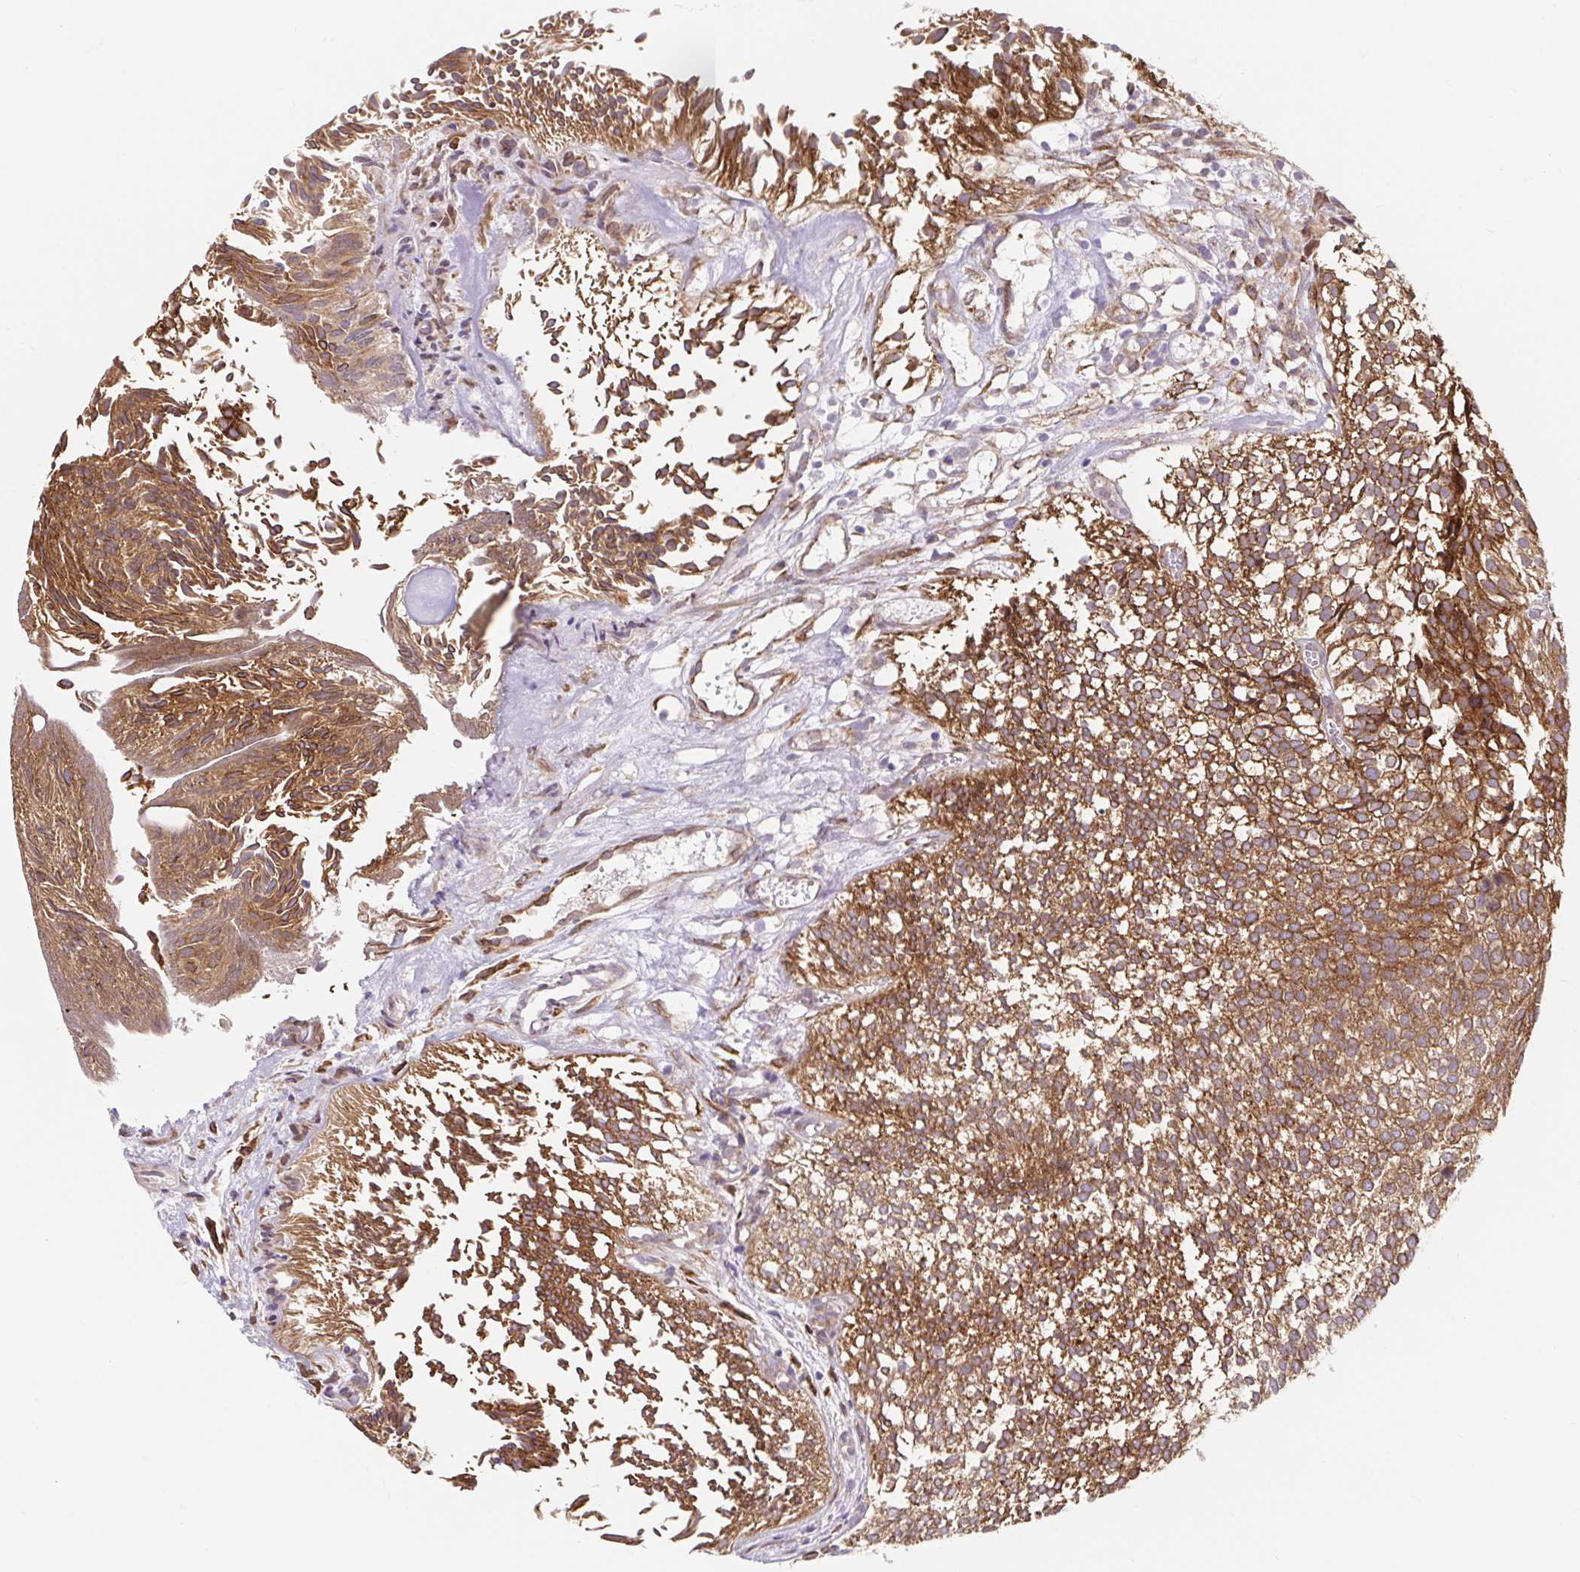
{"staining": {"intensity": "moderate", "quantity": ">75%", "location": "cytoplasmic/membranous"}, "tissue": "urothelial cancer", "cell_type": "Tumor cells", "image_type": "cancer", "snomed": [{"axis": "morphology", "description": "Urothelial carcinoma, Low grade"}, {"axis": "topography", "description": "Urinary bladder"}], "caption": "The immunohistochemical stain highlights moderate cytoplasmic/membranous positivity in tumor cells of urothelial cancer tissue.", "gene": "LYPD5", "patient": {"sex": "male", "age": 91}}